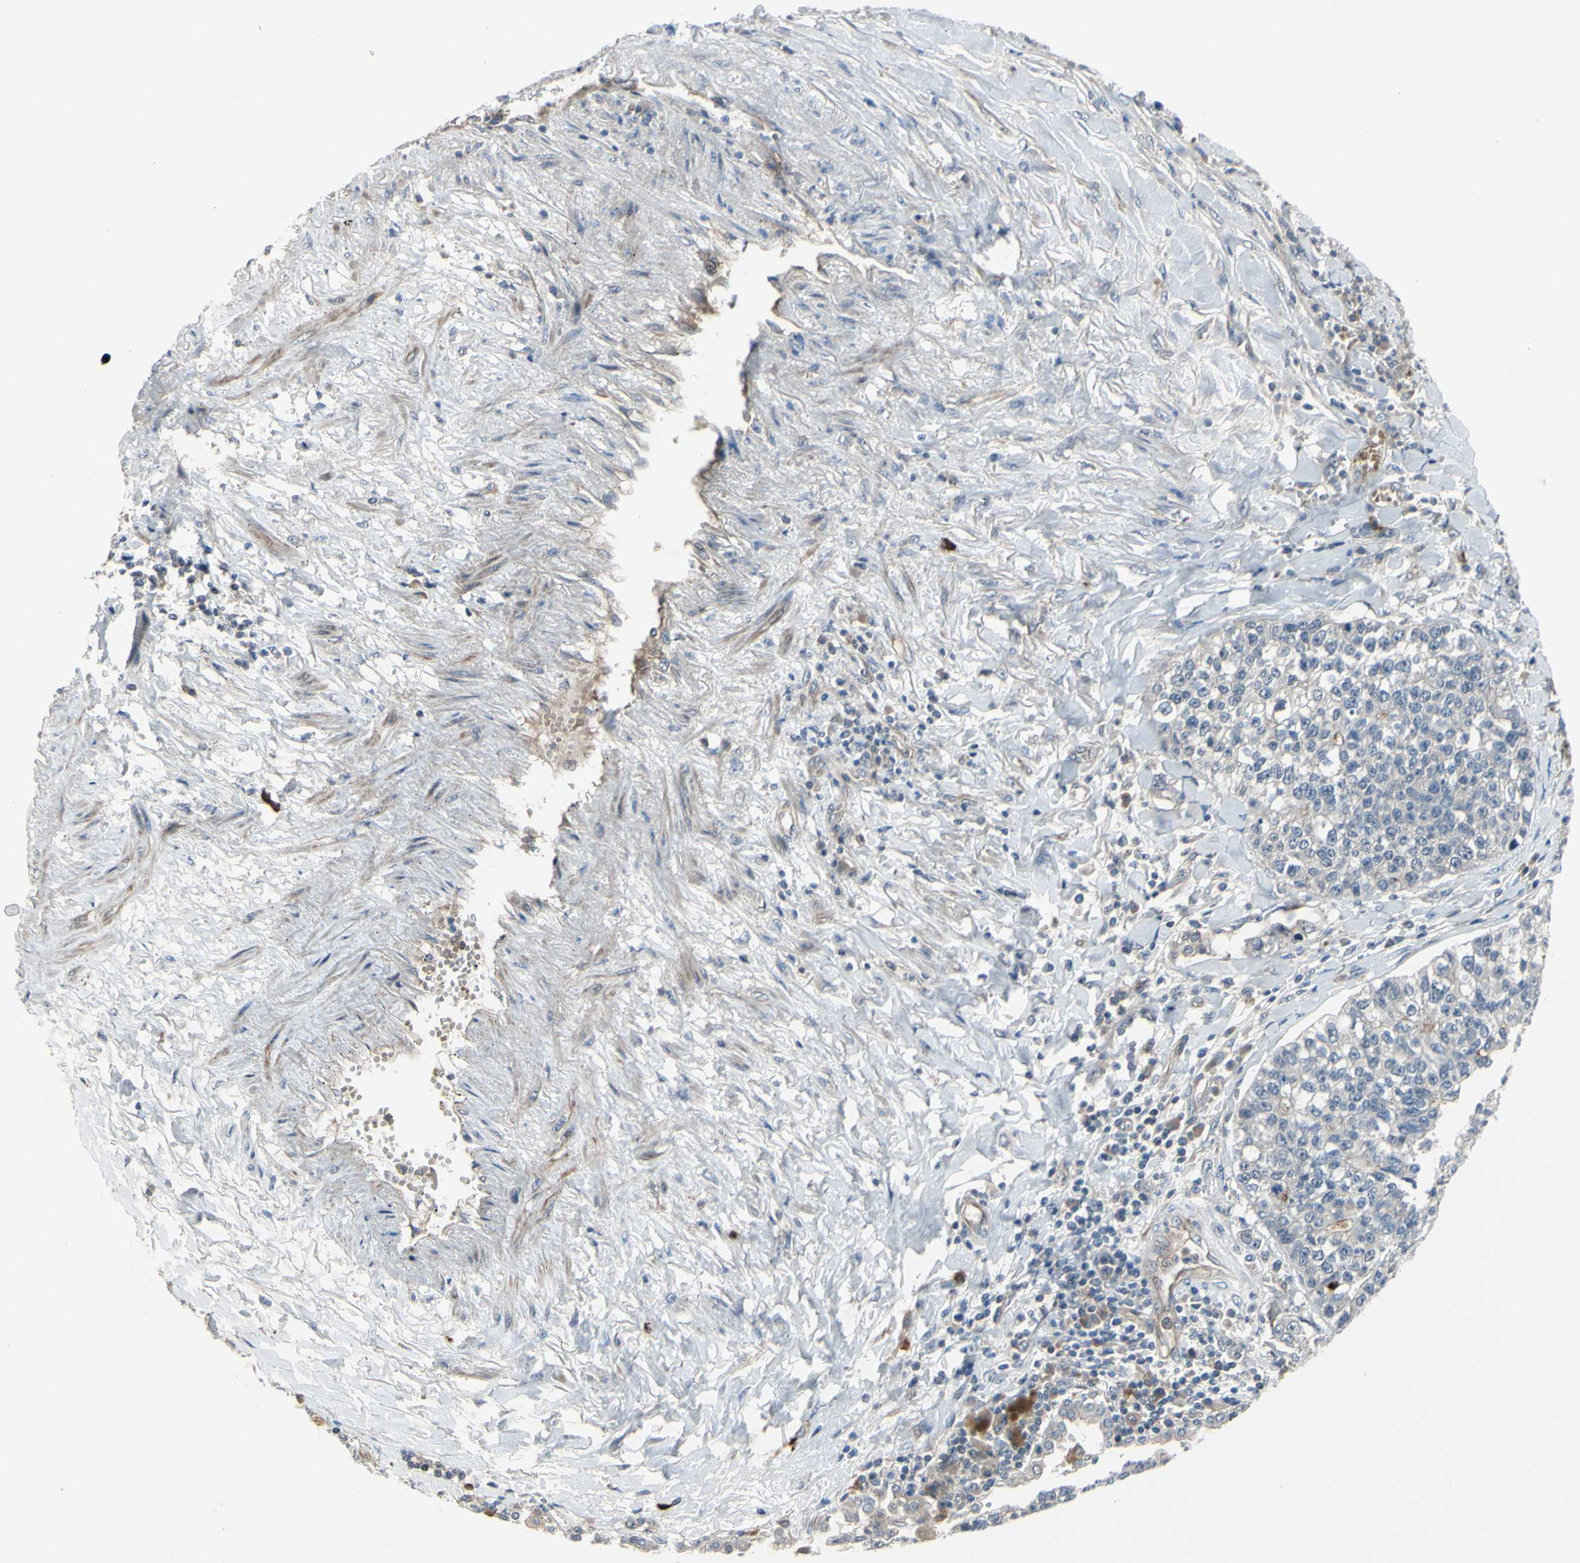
{"staining": {"intensity": "negative", "quantity": "none", "location": "none"}, "tissue": "lung cancer", "cell_type": "Tumor cells", "image_type": "cancer", "snomed": [{"axis": "morphology", "description": "Adenocarcinoma, NOS"}, {"axis": "topography", "description": "Lung"}], "caption": "This is a micrograph of IHC staining of lung cancer, which shows no expression in tumor cells. (Stains: DAB immunohistochemistry (IHC) with hematoxylin counter stain, Microscopy: brightfield microscopy at high magnification).", "gene": "COMMD9", "patient": {"sex": "male", "age": 49}}